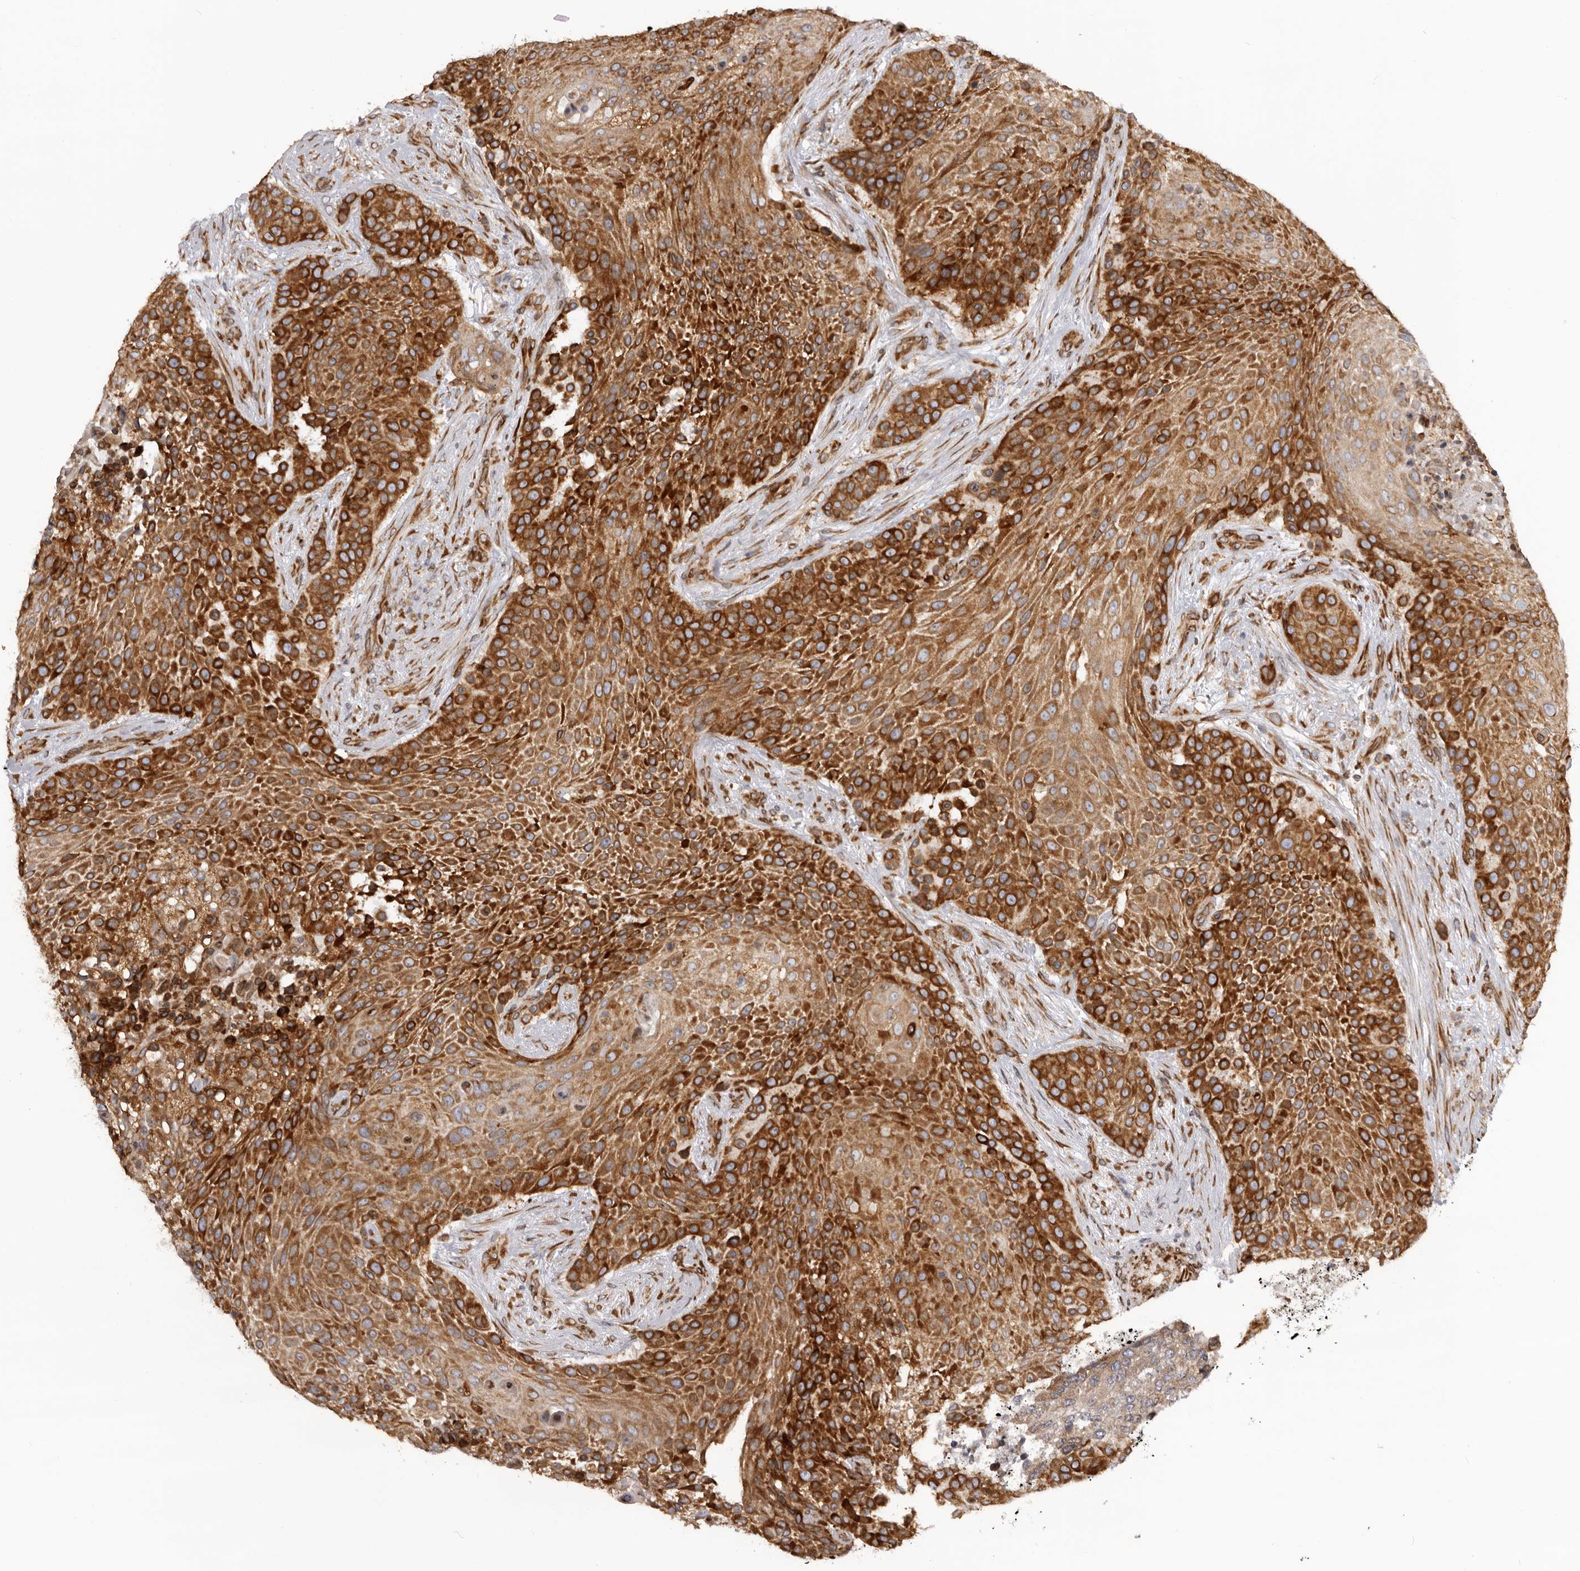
{"staining": {"intensity": "strong", "quantity": ">75%", "location": "cytoplasmic/membranous"}, "tissue": "urothelial cancer", "cell_type": "Tumor cells", "image_type": "cancer", "snomed": [{"axis": "morphology", "description": "Urothelial carcinoma, High grade"}, {"axis": "topography", "description": "Urinary bladder"}], "caption": "Tumor cells exhibit high levels of strong cytoplasmic/membranous positivity in about >75% of cells in human high-grade urothelial carcinoma.", "gene": "C4orf3", "patient": {"sex": "female", "age": 63}}